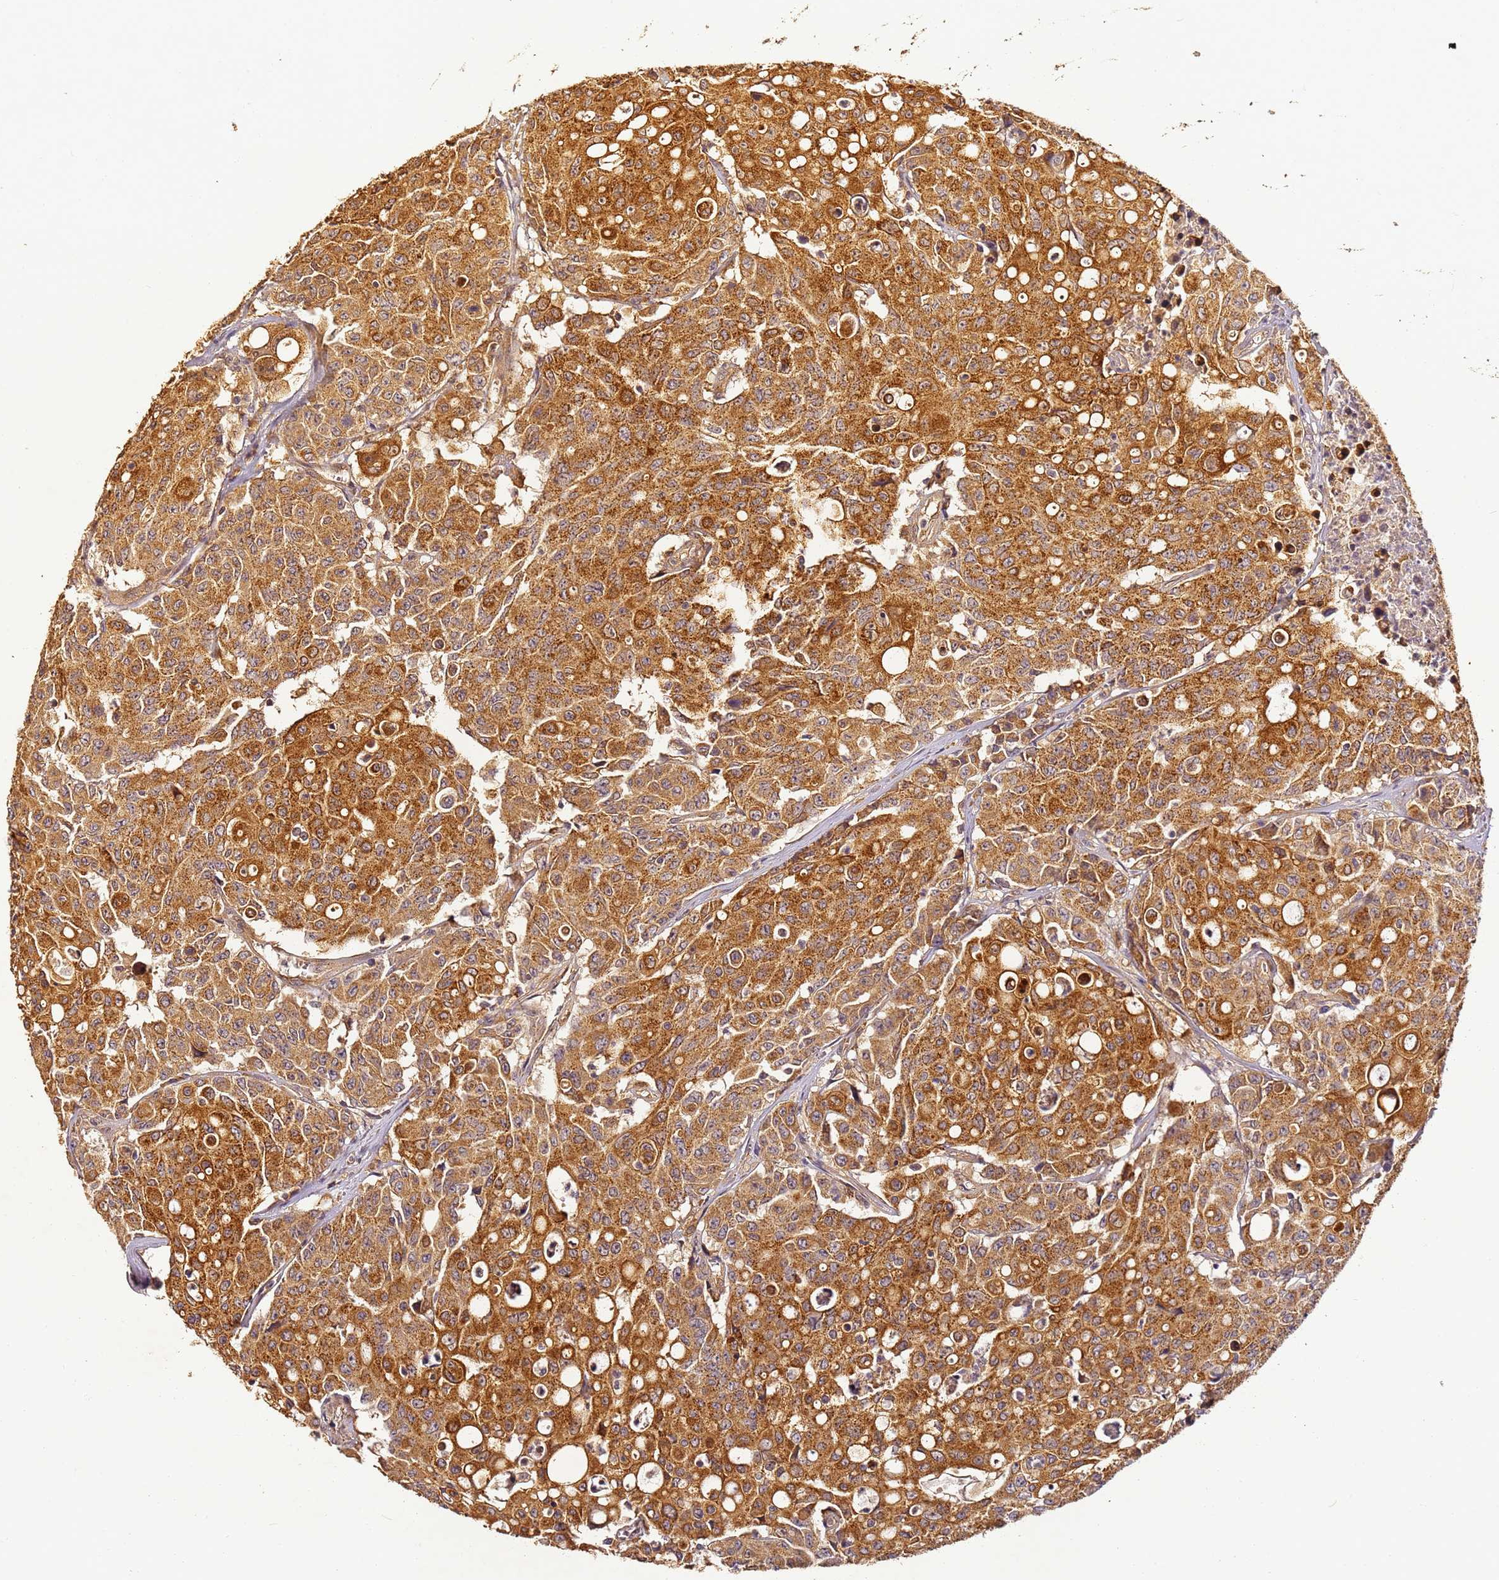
{"staining": {"intensity": "strong", "quantity": ">75%", "location": "cytoplasmic/membranous"}, "tissue": "colorectal cancer", "cell_type": "Tumor cells", "image_type": "cancer", "snomed": [{"axis": "morphology", "description": "Adenocarcinoma, NOS"}, {"axis": "topography", "description": "Colon"}], "caption": "Immunohistochemistry (IHC) of adenocarcinoma (colorectal) reveals high levels of strong cytoplasmic/membranous staining in about >75% of tumor cells.", "gene": "TIGAR", "patient": {"sex": "male", "age": 51}}